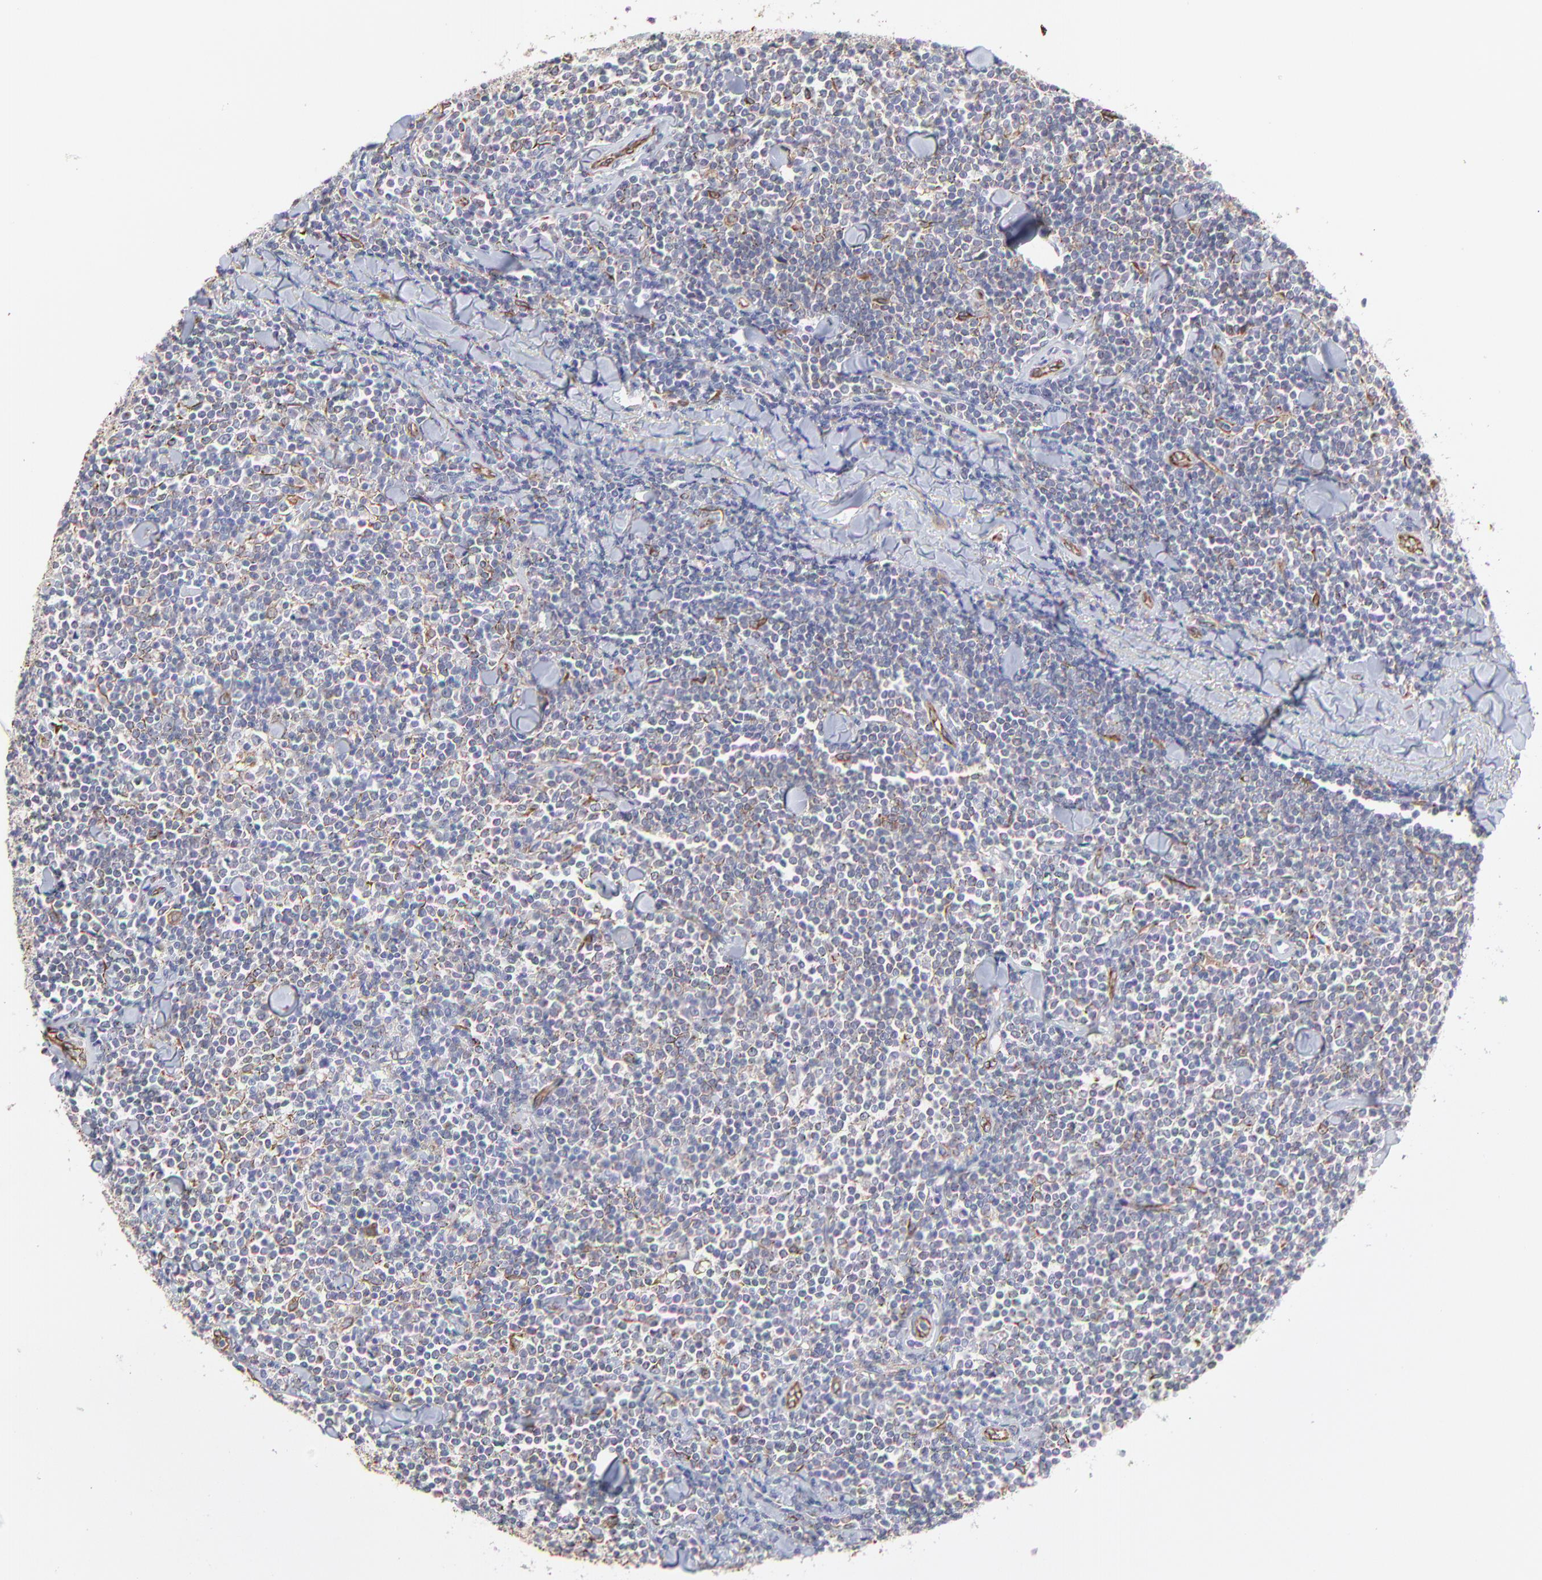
{"staining": {"intensity": "weak", "quantity": "<25%", "location": "cytoplasmic/membranous"}, "tissue": "lymphoma", "cell_type": "Tumor cells", "image_type": "cancer", "snomed": [{"axis": "morphology", "description": "Malignant lymphoma, non-Hodgkin's type, Low grade"}, {"axis": "topography", "description": "Soft tissue"}], "caption": "This is a image of IHC staining of lymphoma, which shows no staining in tumor cells.", "gene": "COX8C", "patient": {"sex": "male", "age": 92}}